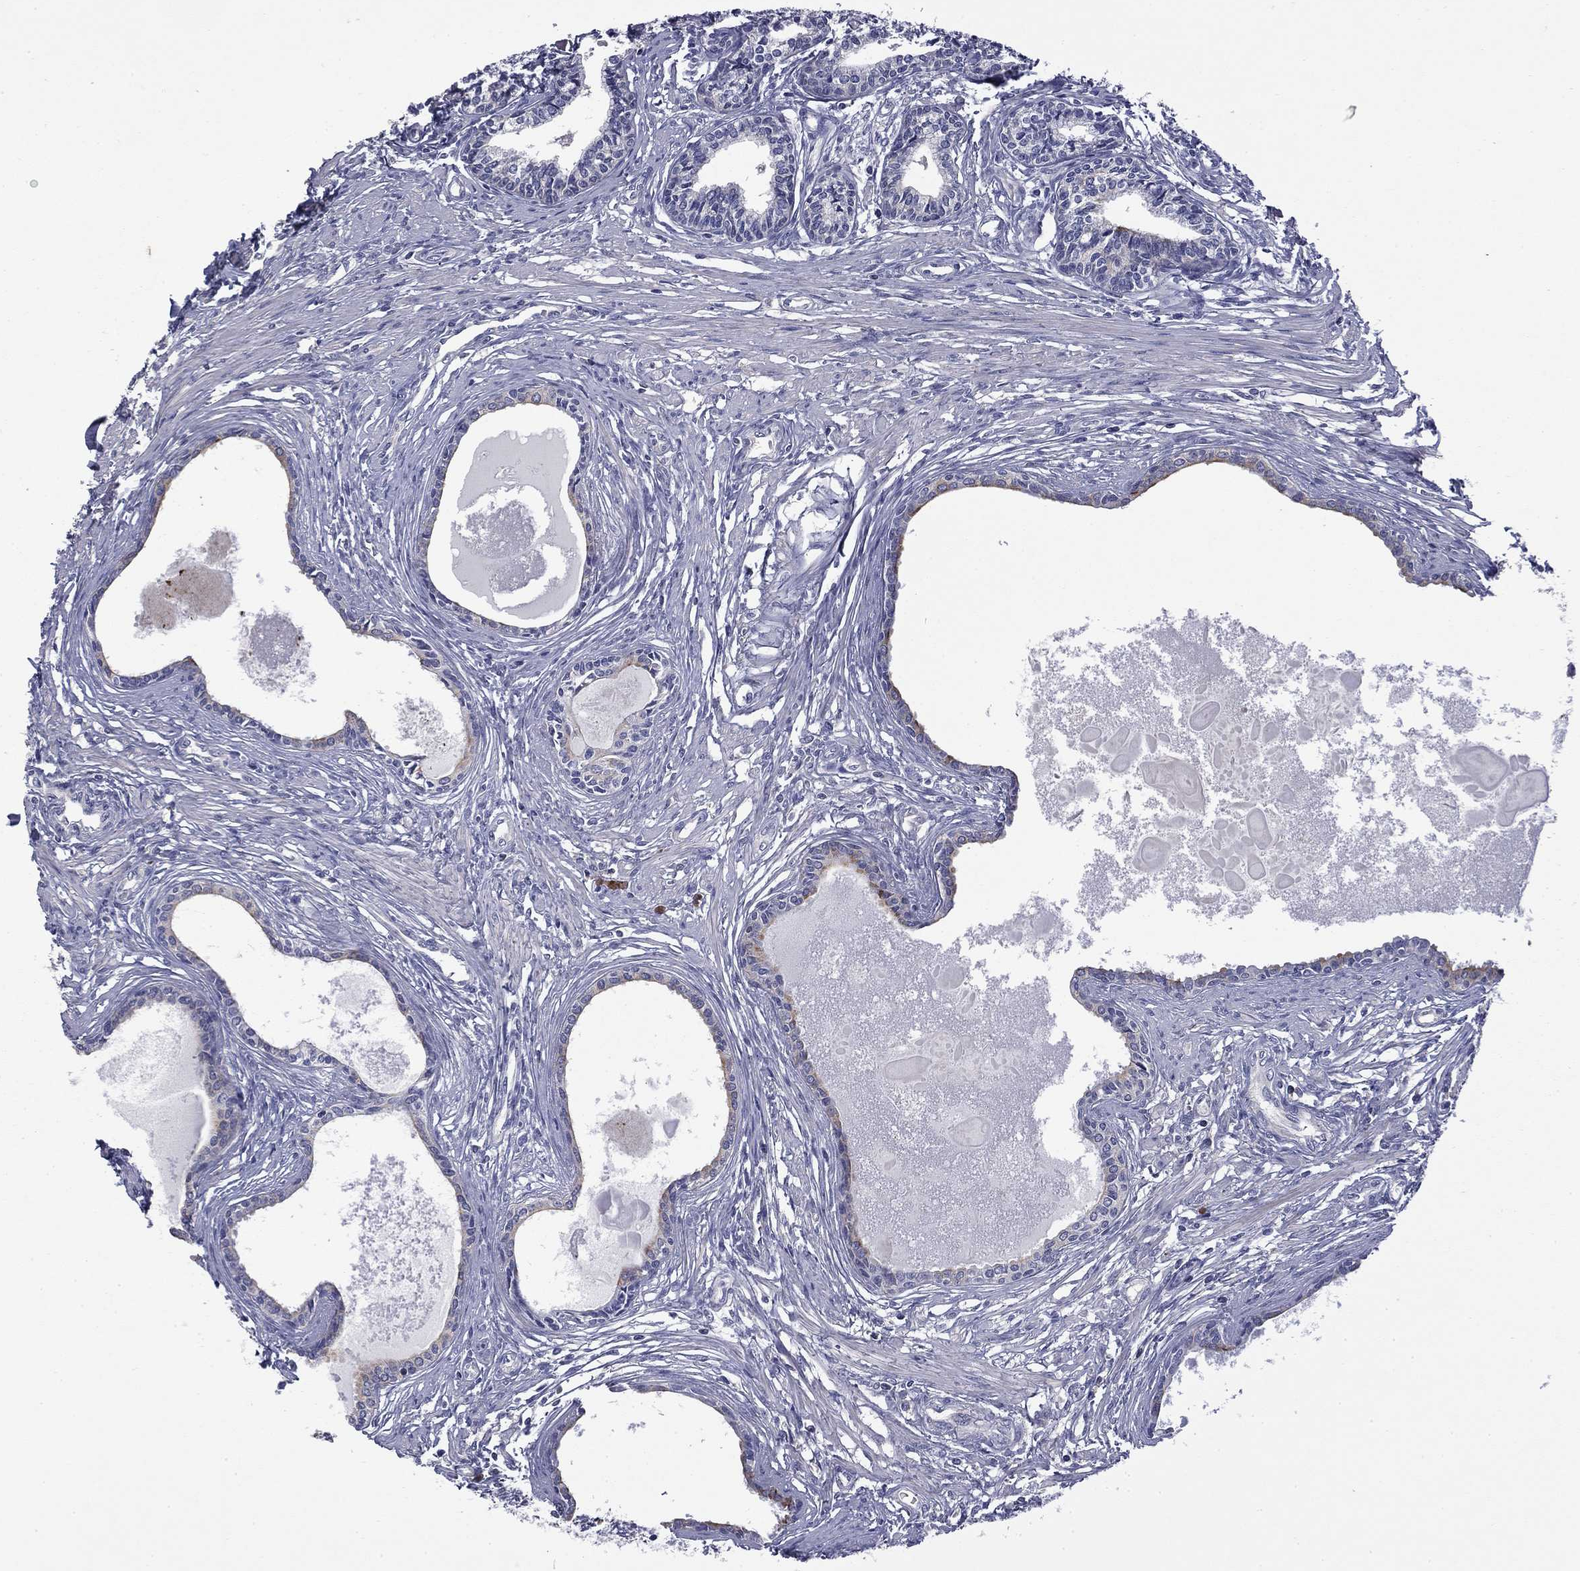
{"staining": {"intensity": "moderate", "quantity": "25%-75%", "location": "cytoplasmic/membranous"}, "tissue": "prostate", "cell_type": "Glandular cells", "image_type": "normal", "snomed": [{"axis": "morphology", "description": "Normal tissue, NOS"}, {"axis": "topography", "description": "Prostate"}], "caption": "A histopathology image of prostate stained for a protein demonstrates moderate cytoplasmic/membranous brown staining in glandular cells. (Brightfield microscopy of DAB IHC at high magnification).", "gene": "CEACAM7", "patient": {"sex": "male", "age": 60}}